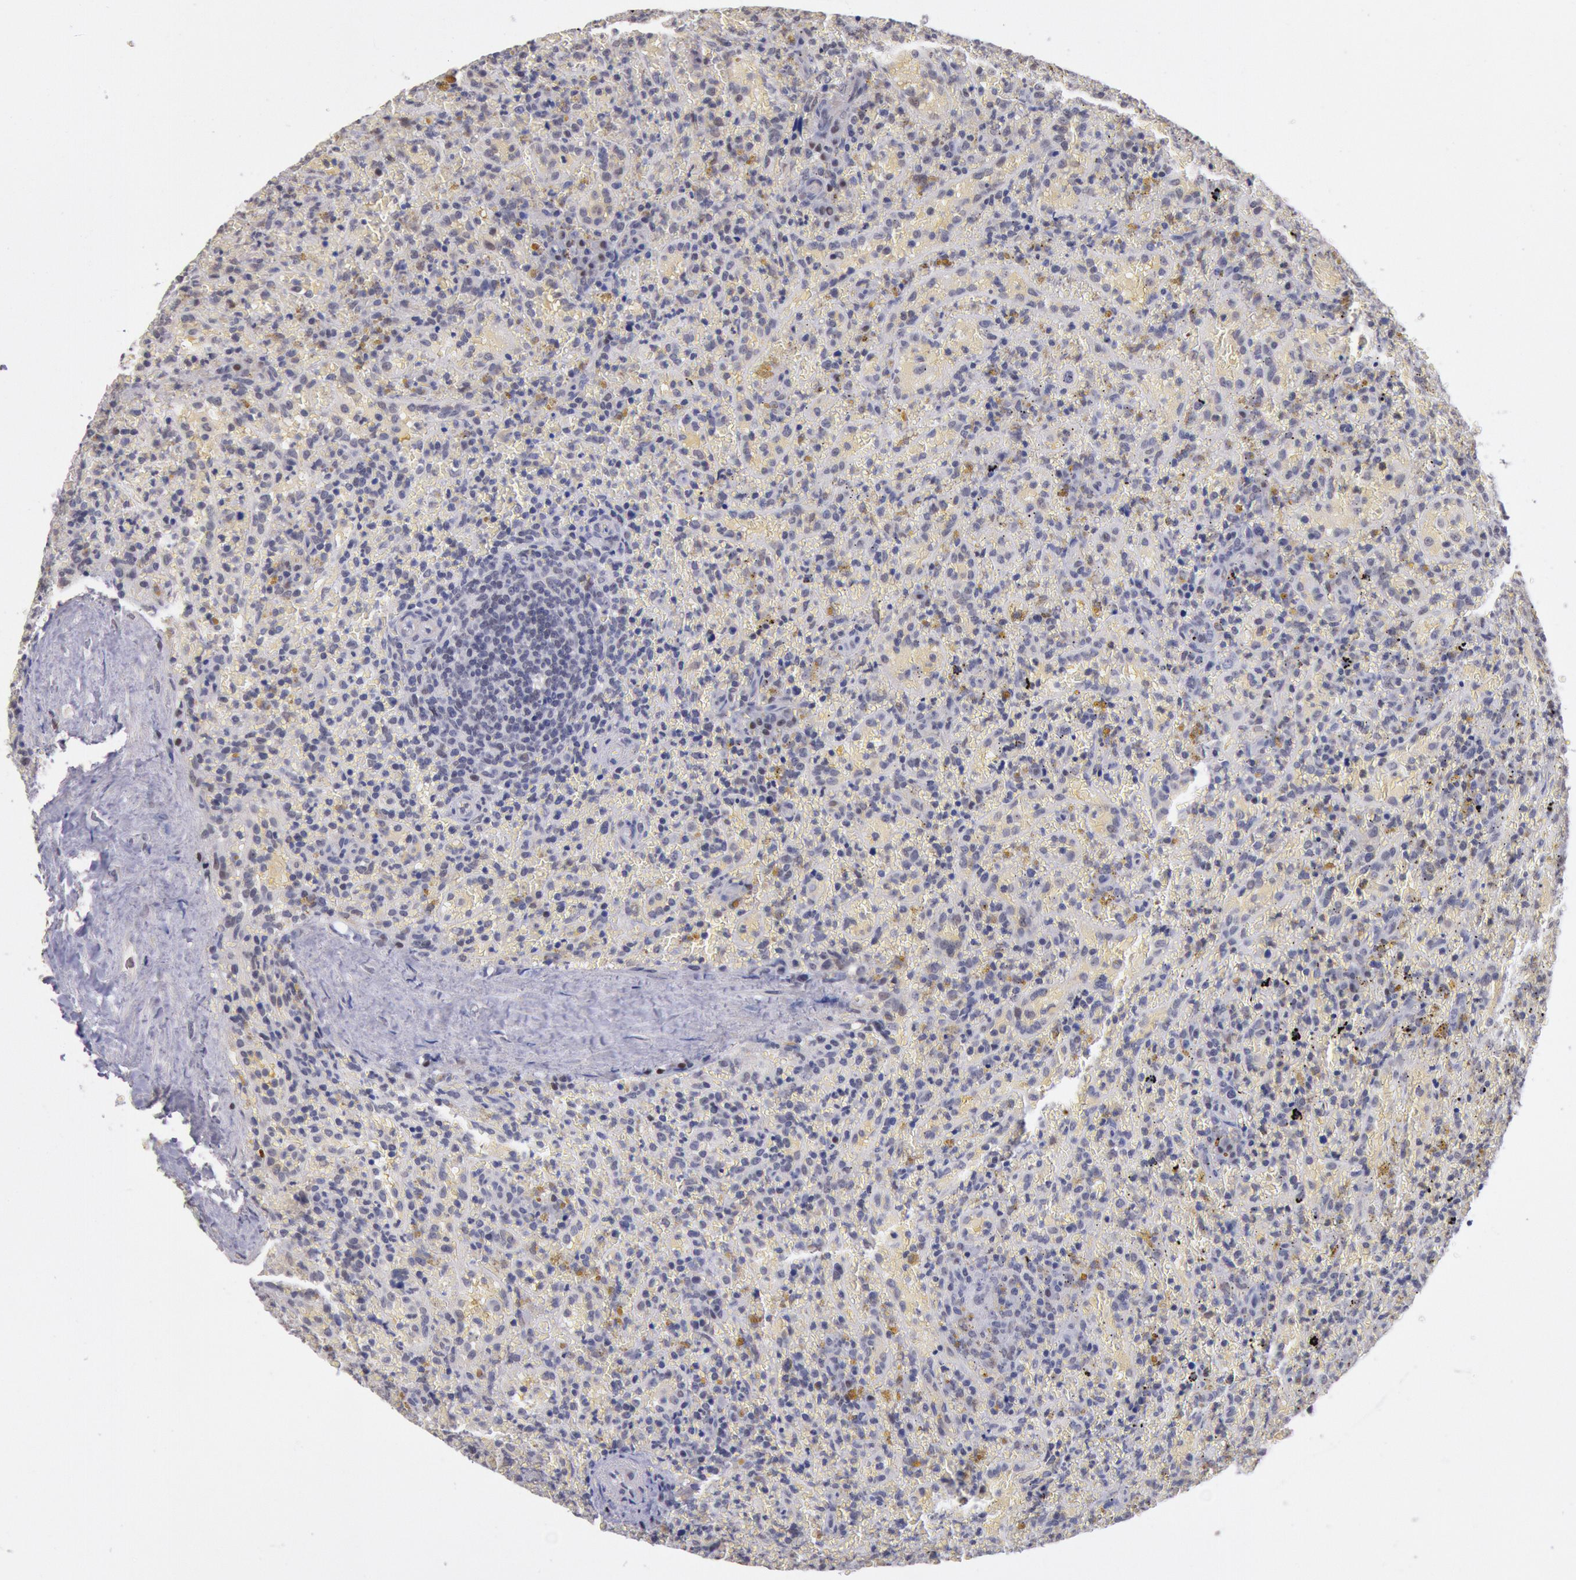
{"staining": {"intensity": "negative", "quantity": "none", "location": "none"}, "tissue": "lymphoma", "cell_type": "Tumor cells", "image_type": "cancer", "snomed": [{"axis": "morphology", "description": "Malignant lymphoma, non-Hodgkin's type, High grade"}, {"axis": "topography", "description": "Spleen"}, {"axis": "topography", "description": "Lymph node"}], "caption": "There is no significant positivity in tumor cells of lymphoma.", "gene": "MYH7", "patient": {"sex": "female", "age": 70}}